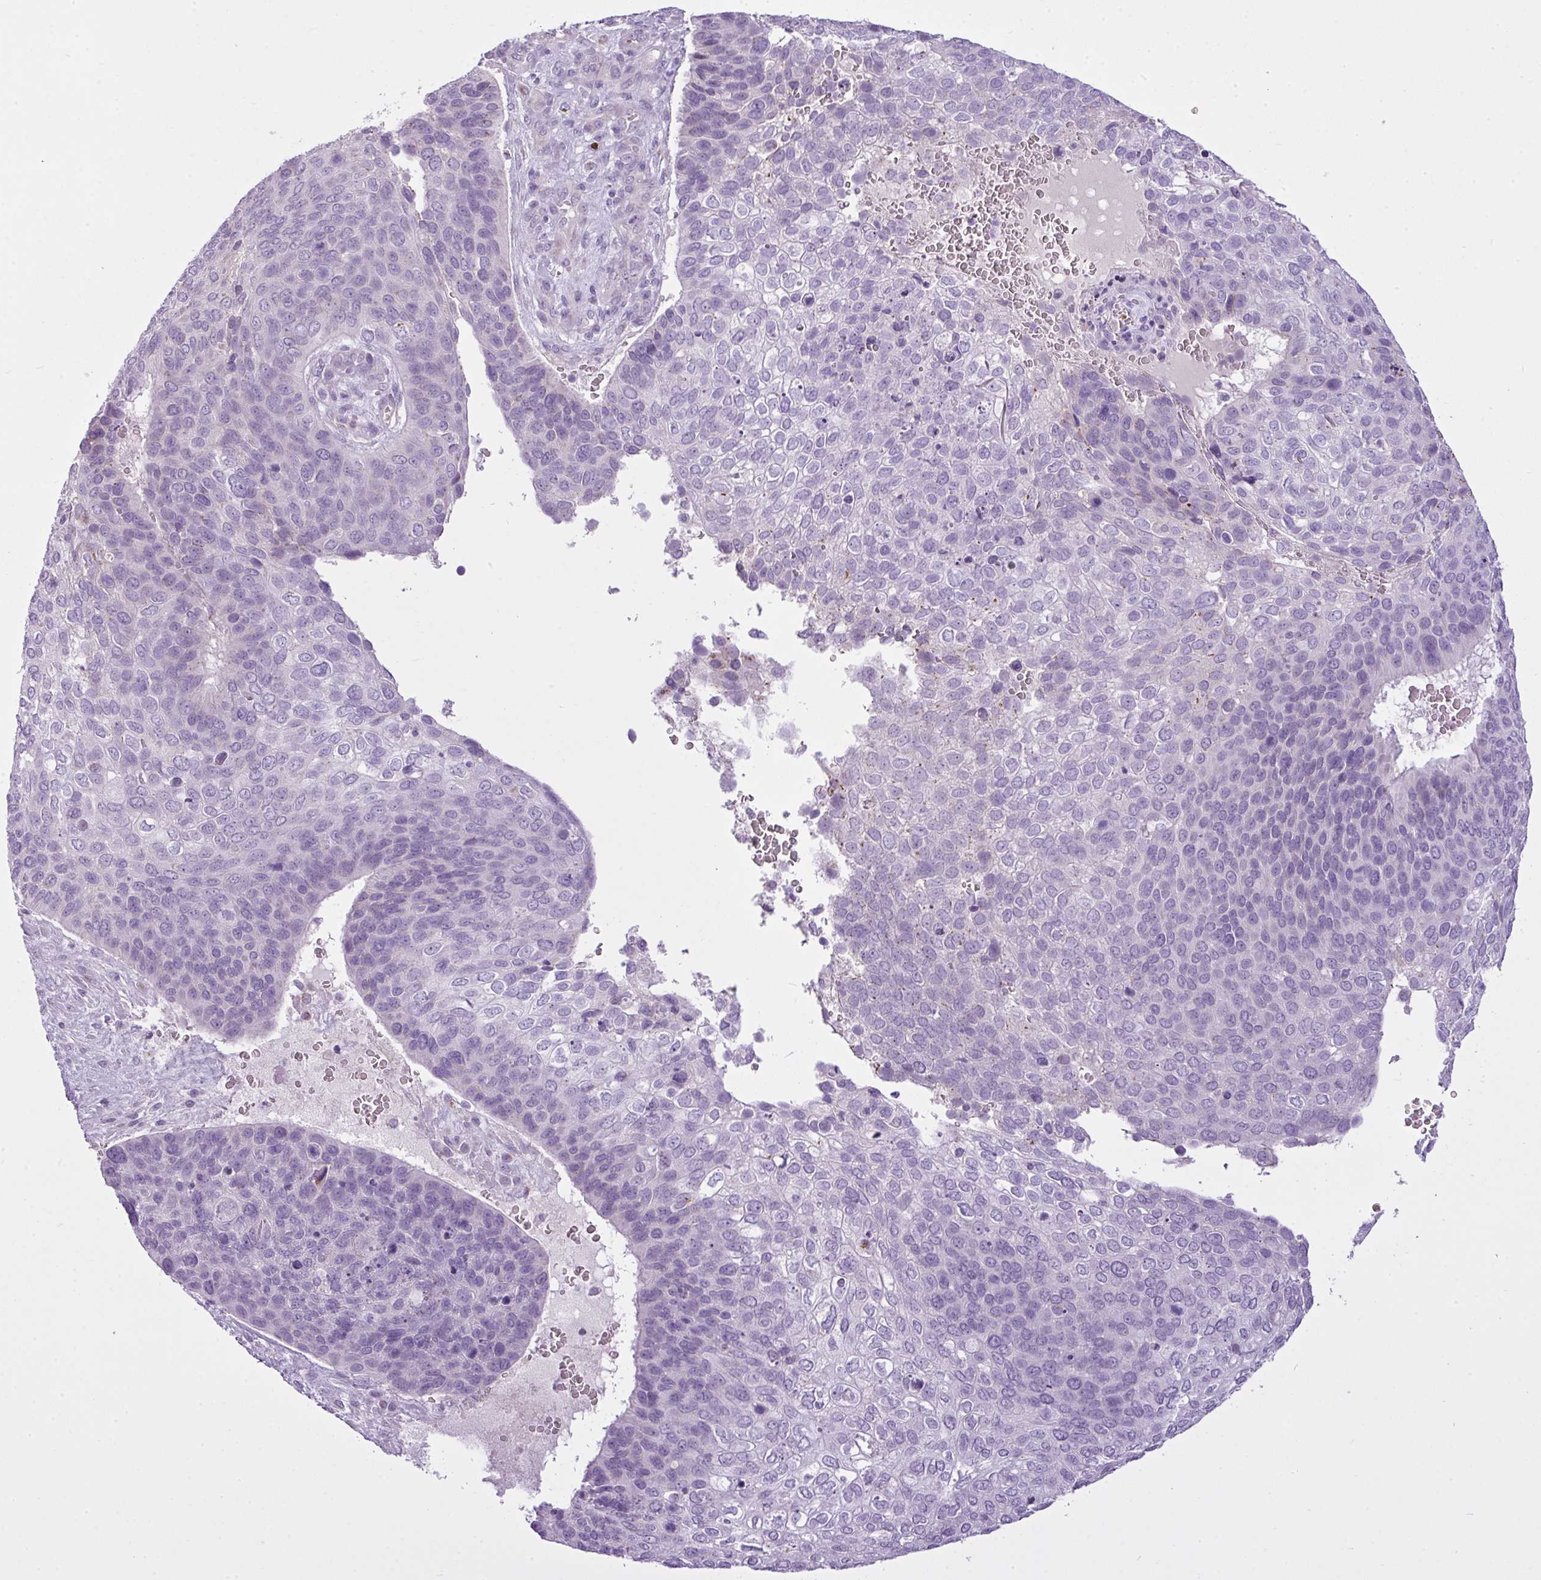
{"staining": {"intensity": "negative", "quantity": "none", "location": "none"}, "tissue": "skin cancer", "cell_type": "Tumor cells", "image_type": "cancer", "snomed": [{"axis": "morphology", "description": "Basal cell carcinoma"}, {"axis": "topography", "description": "Skin"}], "caption": "Skin basal cell carcinoma stained for a protein using immunohistochemistry demonstrates no positivity tumor cells.", "gene": "FAM43A", "patient": {"sex": "female", "age": 74}}